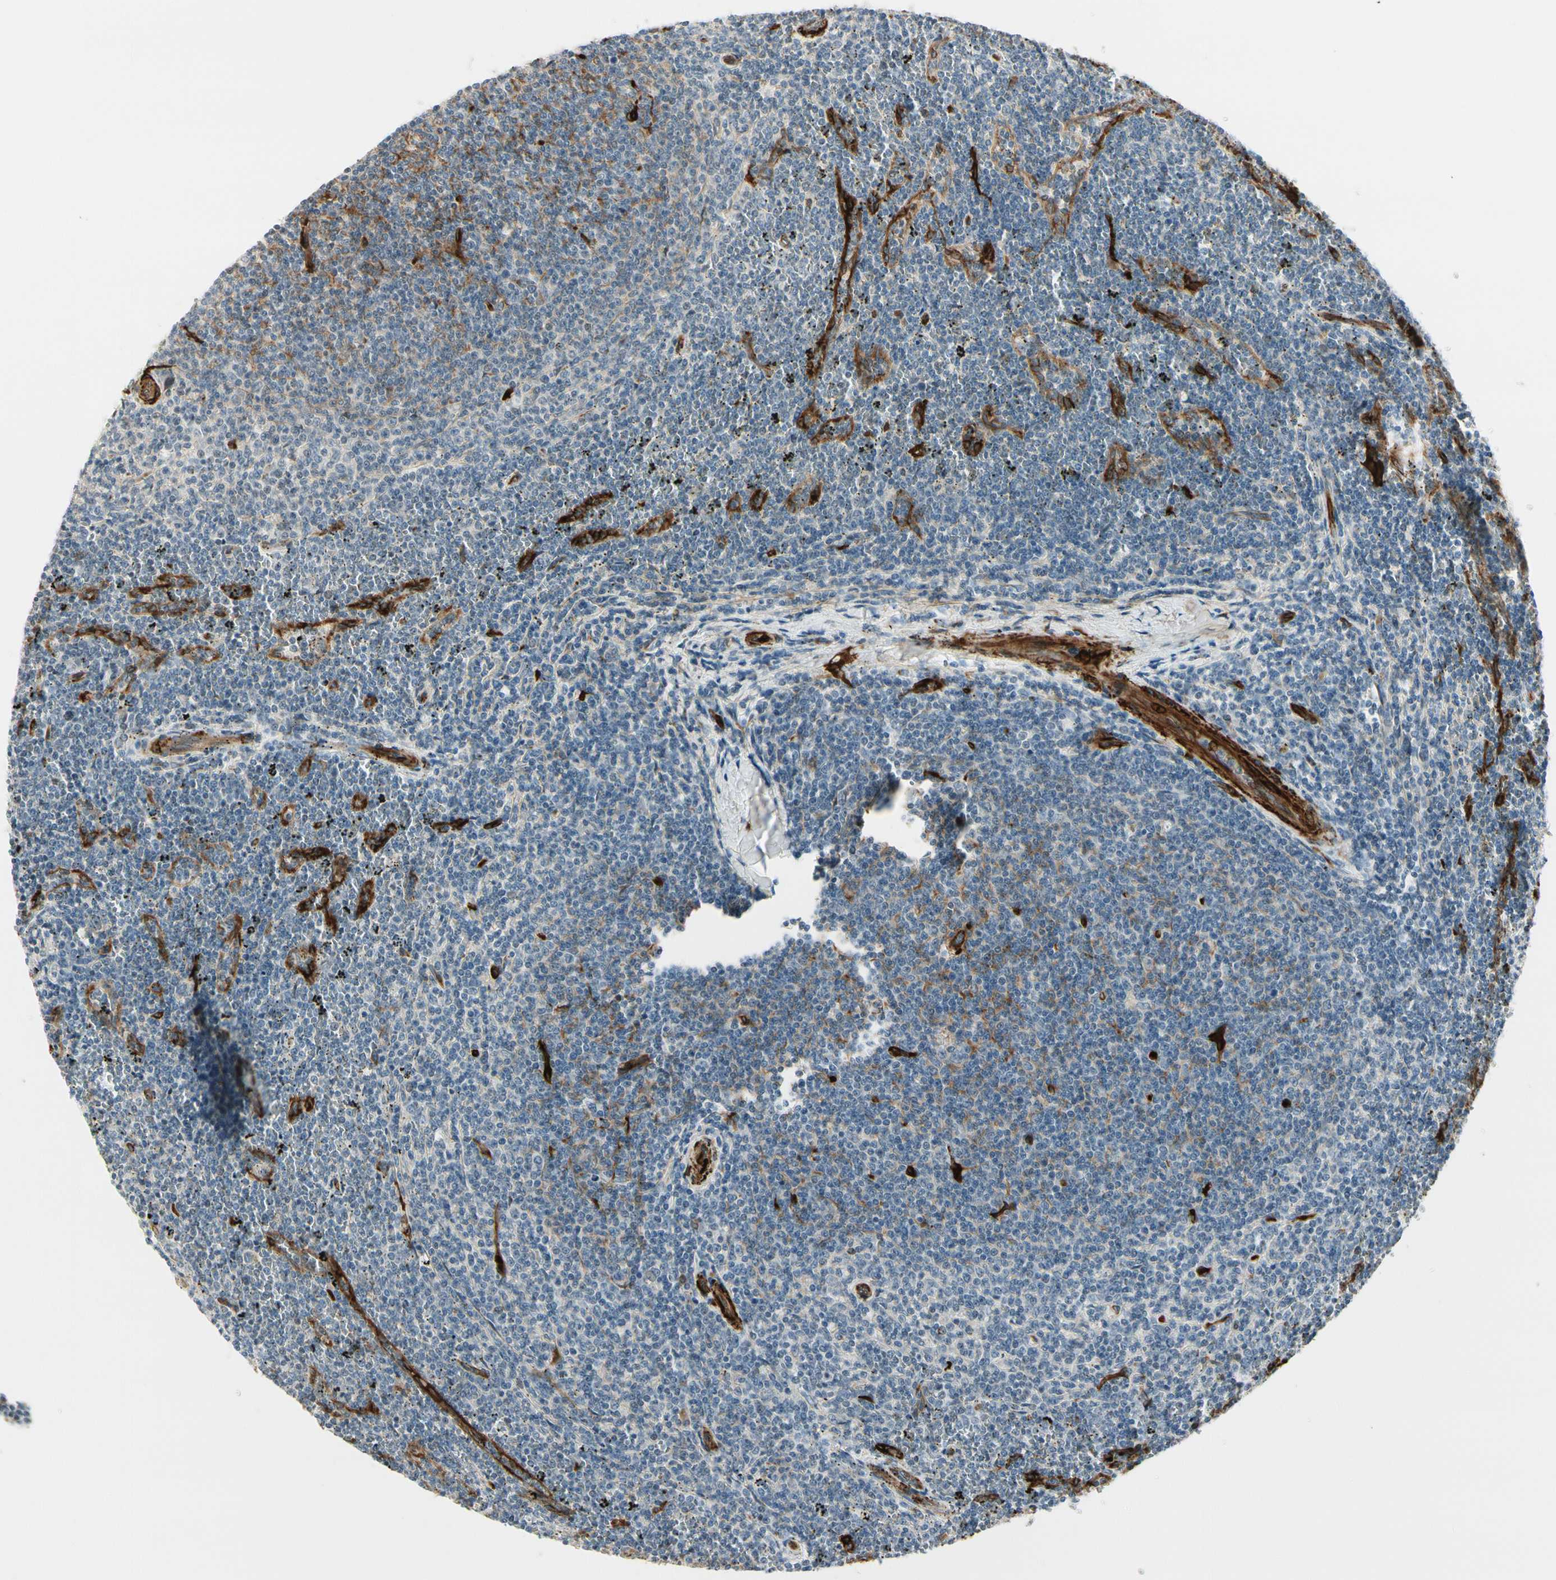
{"staining": {"intensity": "negative", "quantity": "none", "location": "none"}, "tissue": "lymphoma", "cell_type": "Tumor cells", "image_type": "cancer", "snomed": [{"axis": "morphology", "description": "Malignant lymphoma, non-Hodgkin's type, Low grade"}, {"axis": "topography", "description": "Spleen"}], "caption": "Immunohistochemistry photomicrograph of lymphoma stained for a protein (brown), which shows no positivity in tumor cells. (Brightfield microscopy of DAB IHC at high magnification).", "gene": "MCAM", "patient": {"sex": "female", "age": 50}}